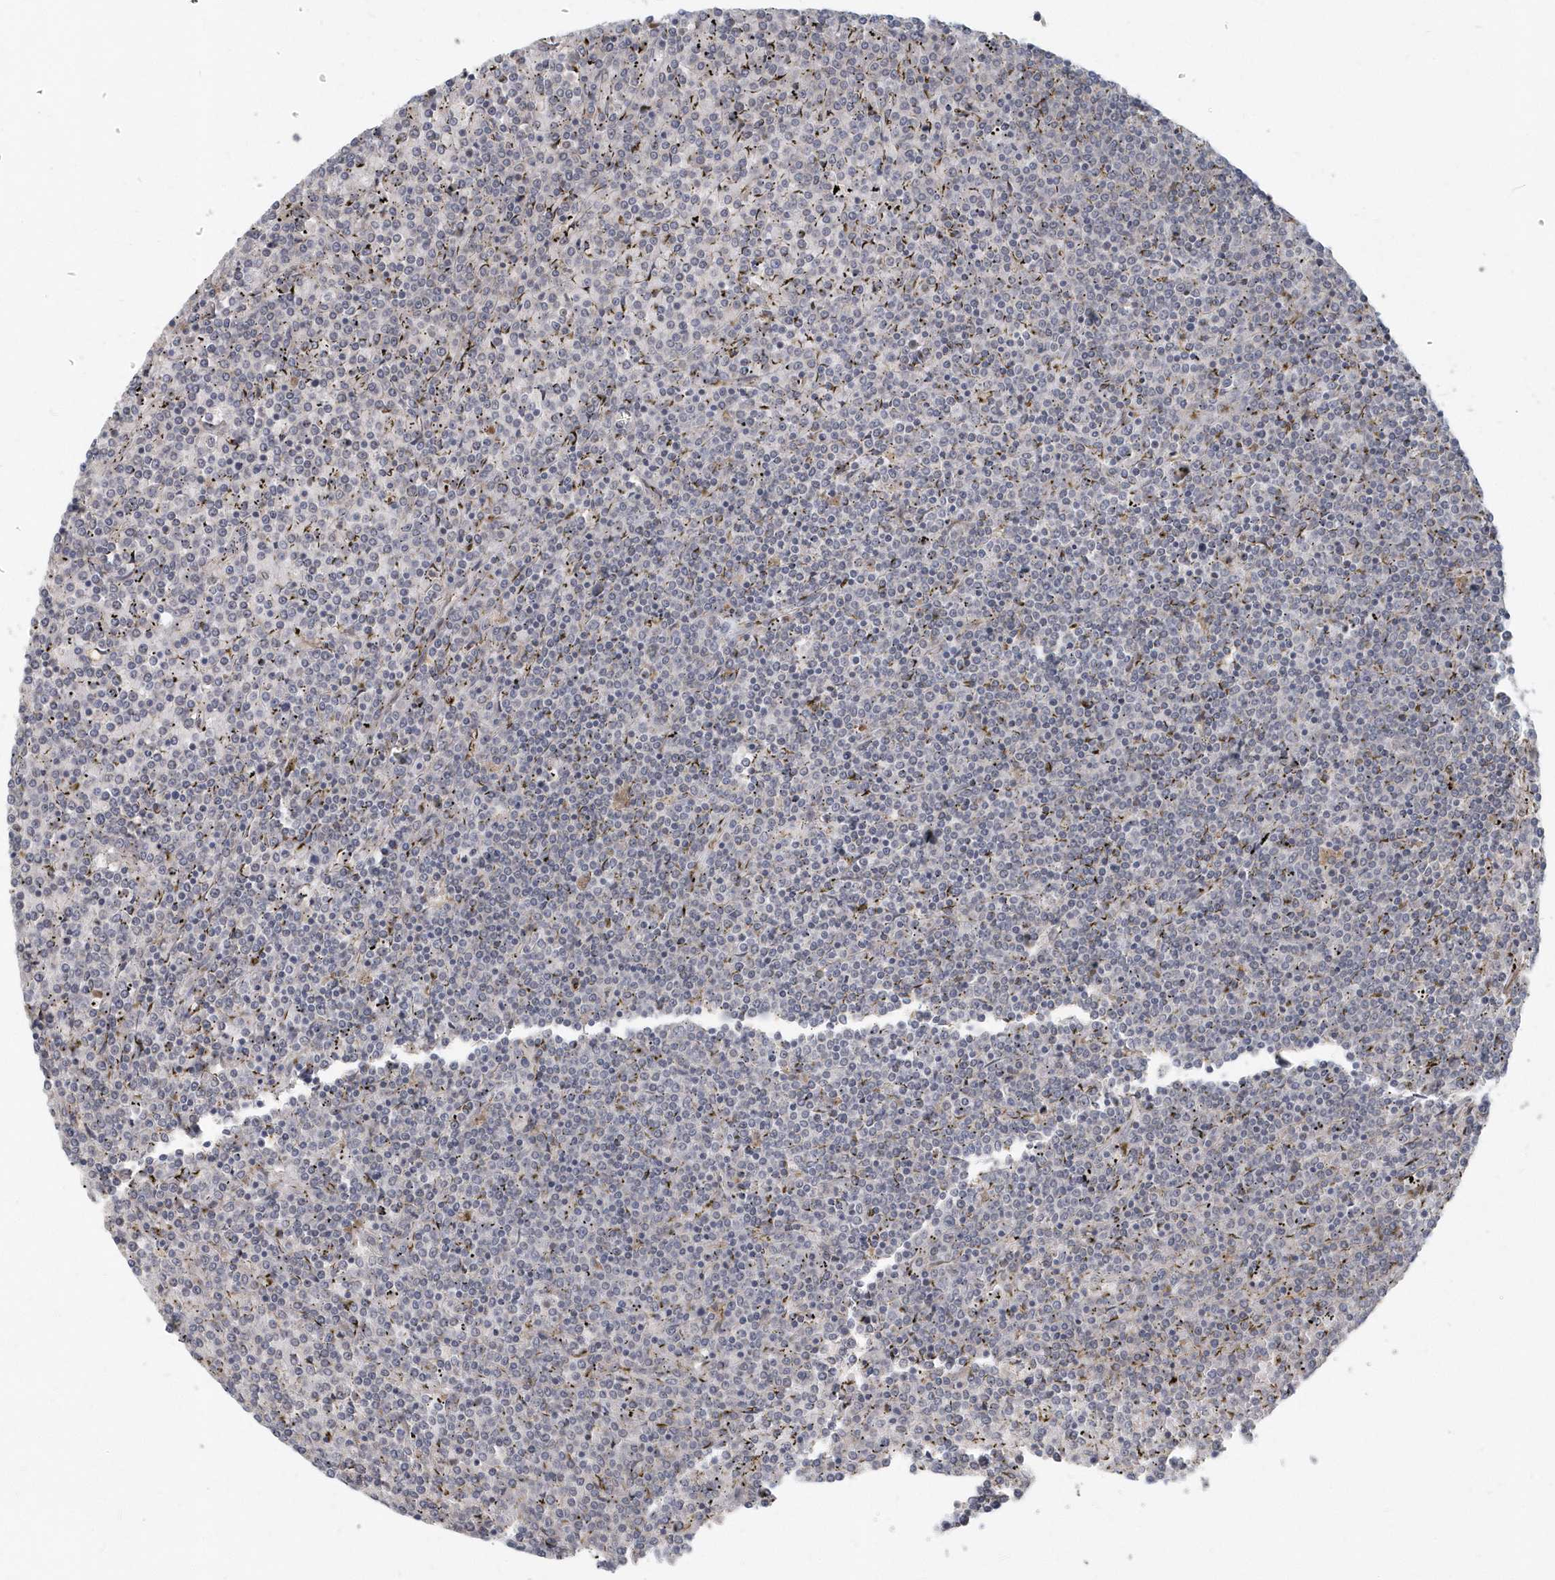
{"staining": {"intensity": "negative", "quantity": "none", "location": "none"}, "tissue": "lymphoma", "cell_type": "Tumor cells", "image_type": "cancer", "snomed": [{"axis": "morphology", "description": "Malignant lymphoma, non-Hodgkin's type, Low grade"}, {"axis": "topography", "description": "Spleen"}], "caption": "Tumor cells are negative for protein expression in human low-grade malignant lymphoma, non-Hodgkin's type.", "gene": "NAPB", "patient": {"sex": "female", "age": 19}}